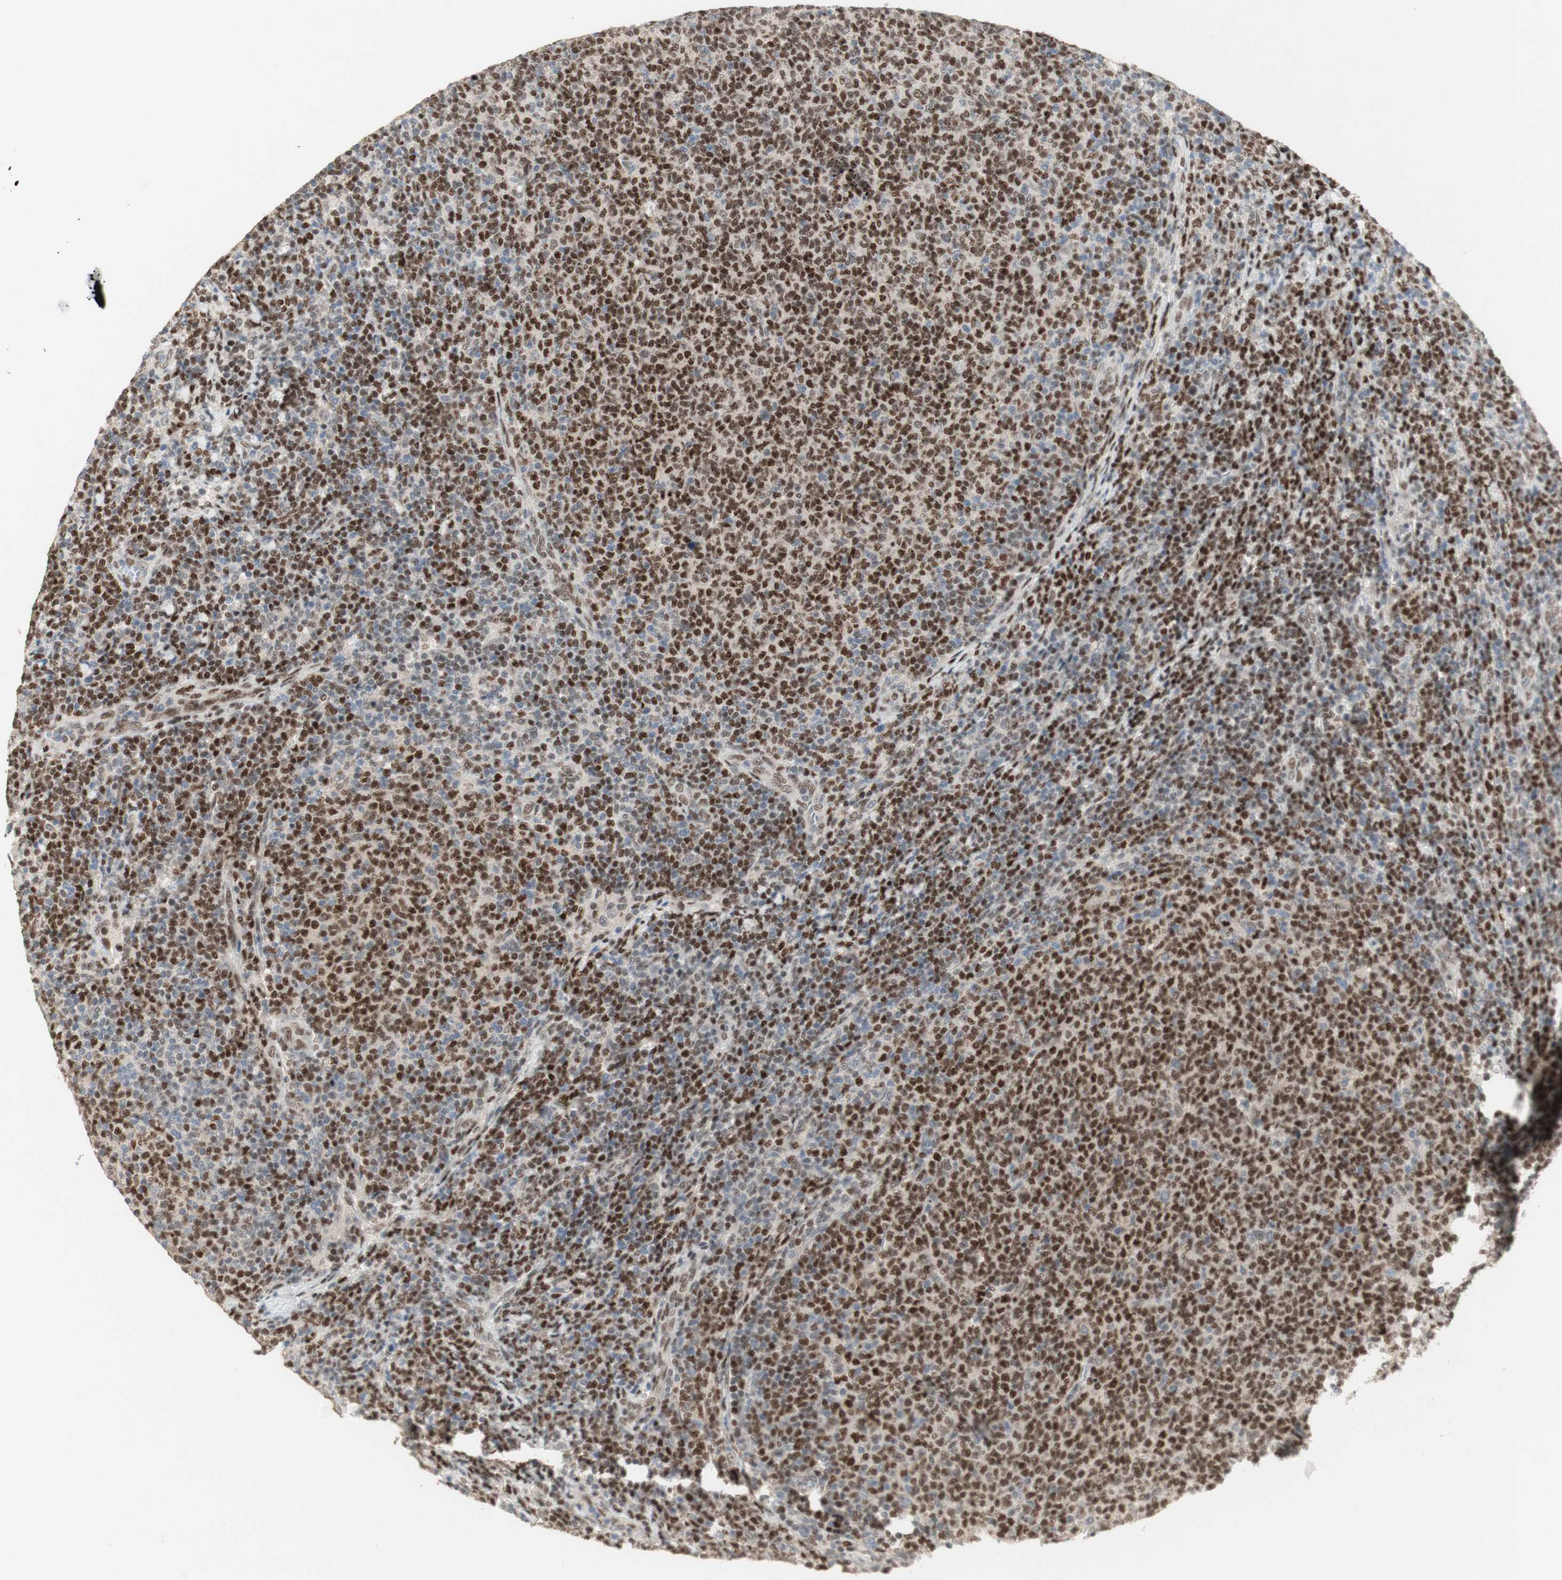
{"staining": {"intensity": "moderate", "quantity": ">75%", "location": "nuclear"}, "tissue": "lymphoma", "cell_type": "Tumor cells", "image_type": "cancer", "snomed": [{"axis": "morphology", "description": "Malignant lymphoma, non-Hodgkin's type, Low grade"}, {"axis": "topography", "description": "Lymph node"}], "caption": "Malignant lymphoma, non-Hodgkin's type (low-grade) stained for a protein exhibits moderate nuclear positivity in tumor cells. (brown staining indicates protein expression, while blue staining denotes nuclei).", "gene": "FOXP1", "patient": {"sex": "male", "age": 66}}